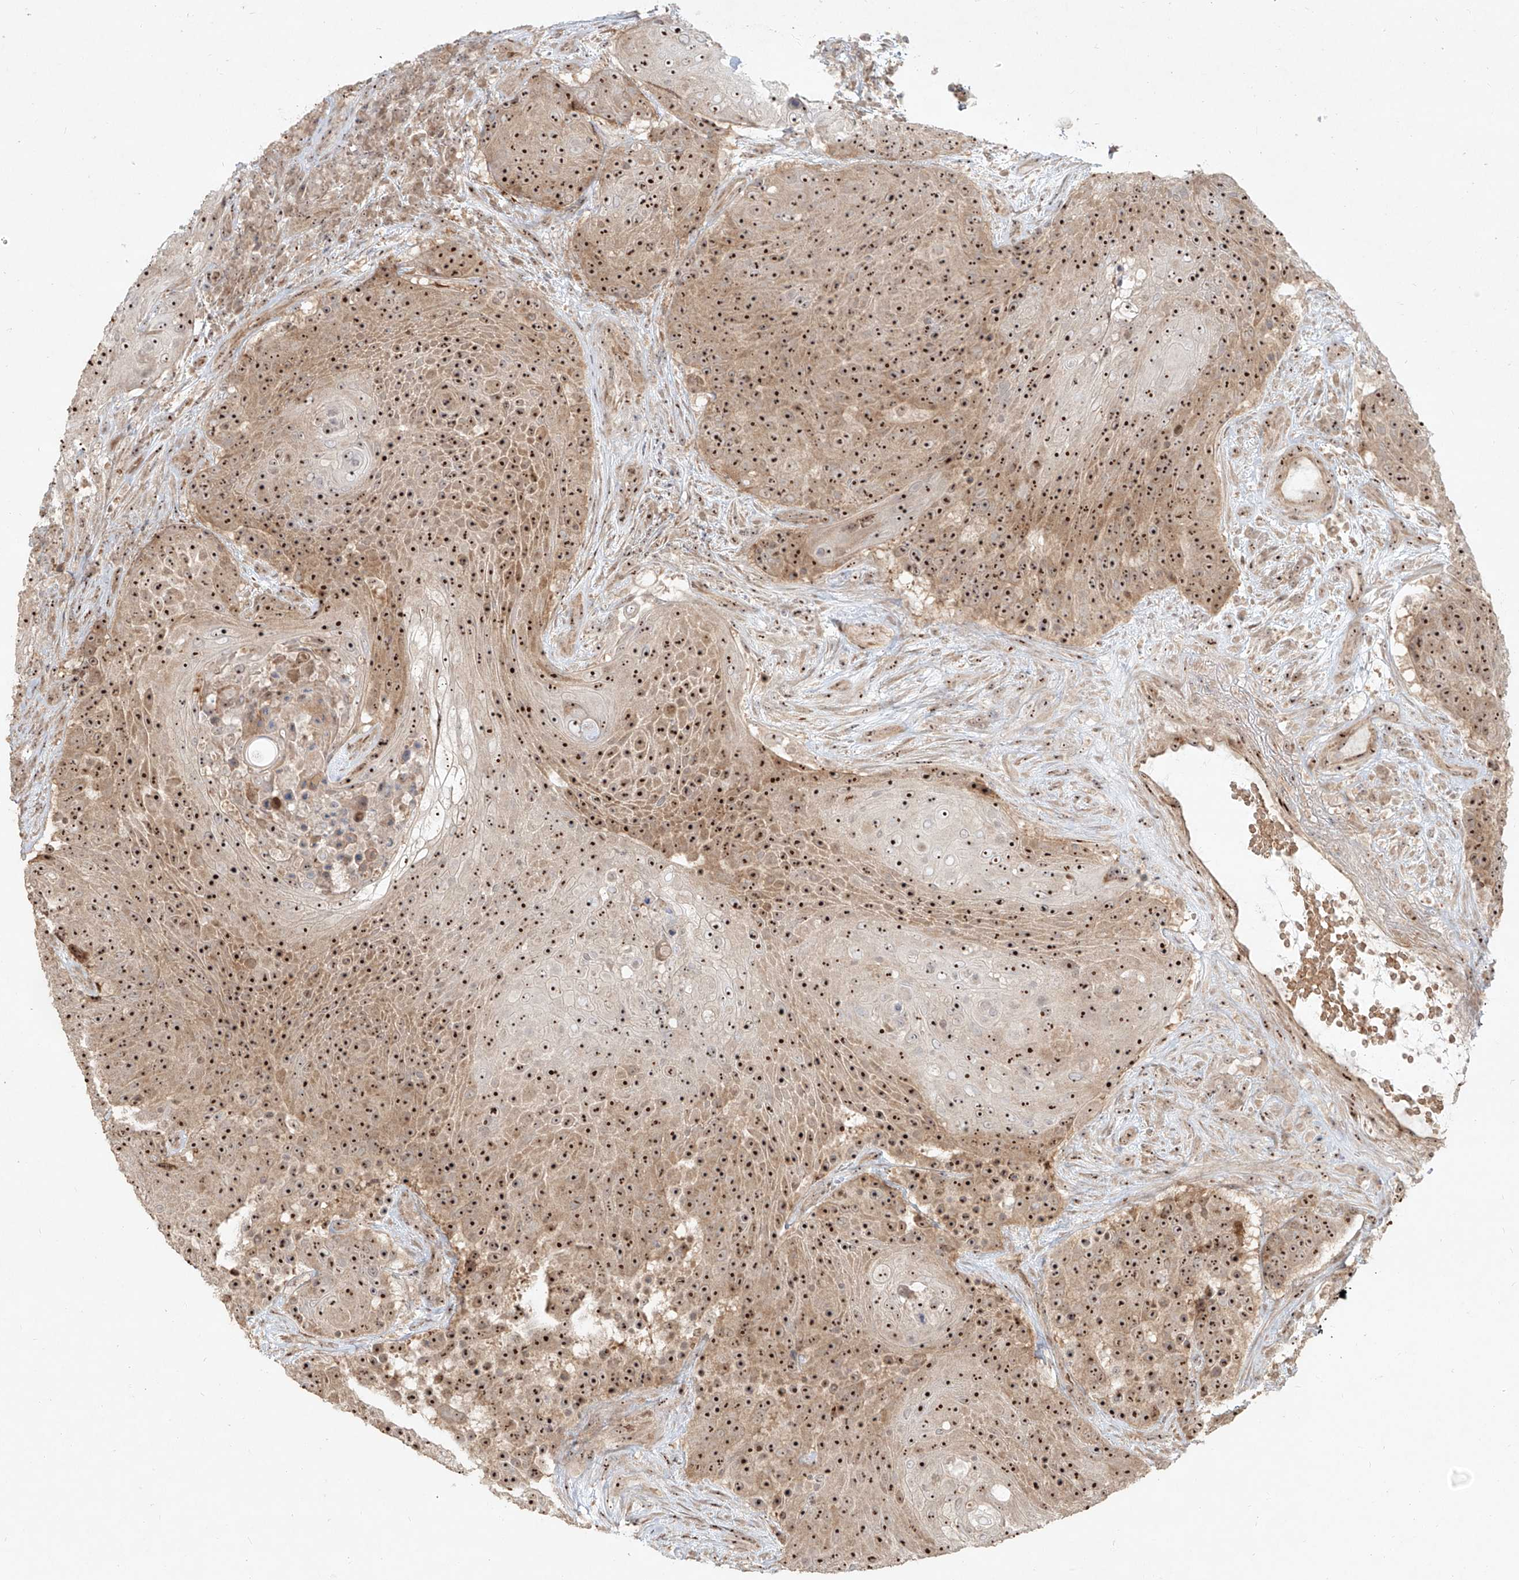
{"staining": {"intensity": "strong", "quantity": ">75%", "location": "cytoplasmic/membranous,nuclear"}, "tissue": "urothelial cancer", "cell_type": "Tumor cells", "image_type": "cancer", "snomed": [{"axis": "morphology", "description": "Urothelial carcinoma, High grade"}, {"axis": "topography", "description": "Urinary bladder"}], "caption": "Immunohistochemical staining of human urothelial cancer shows strong cytoplasmic/membranous and nuclear protein staining in approximately >75% of tumor cells.", "gene": "BYSL", "patient": {"sex": "female", "age": 63}}